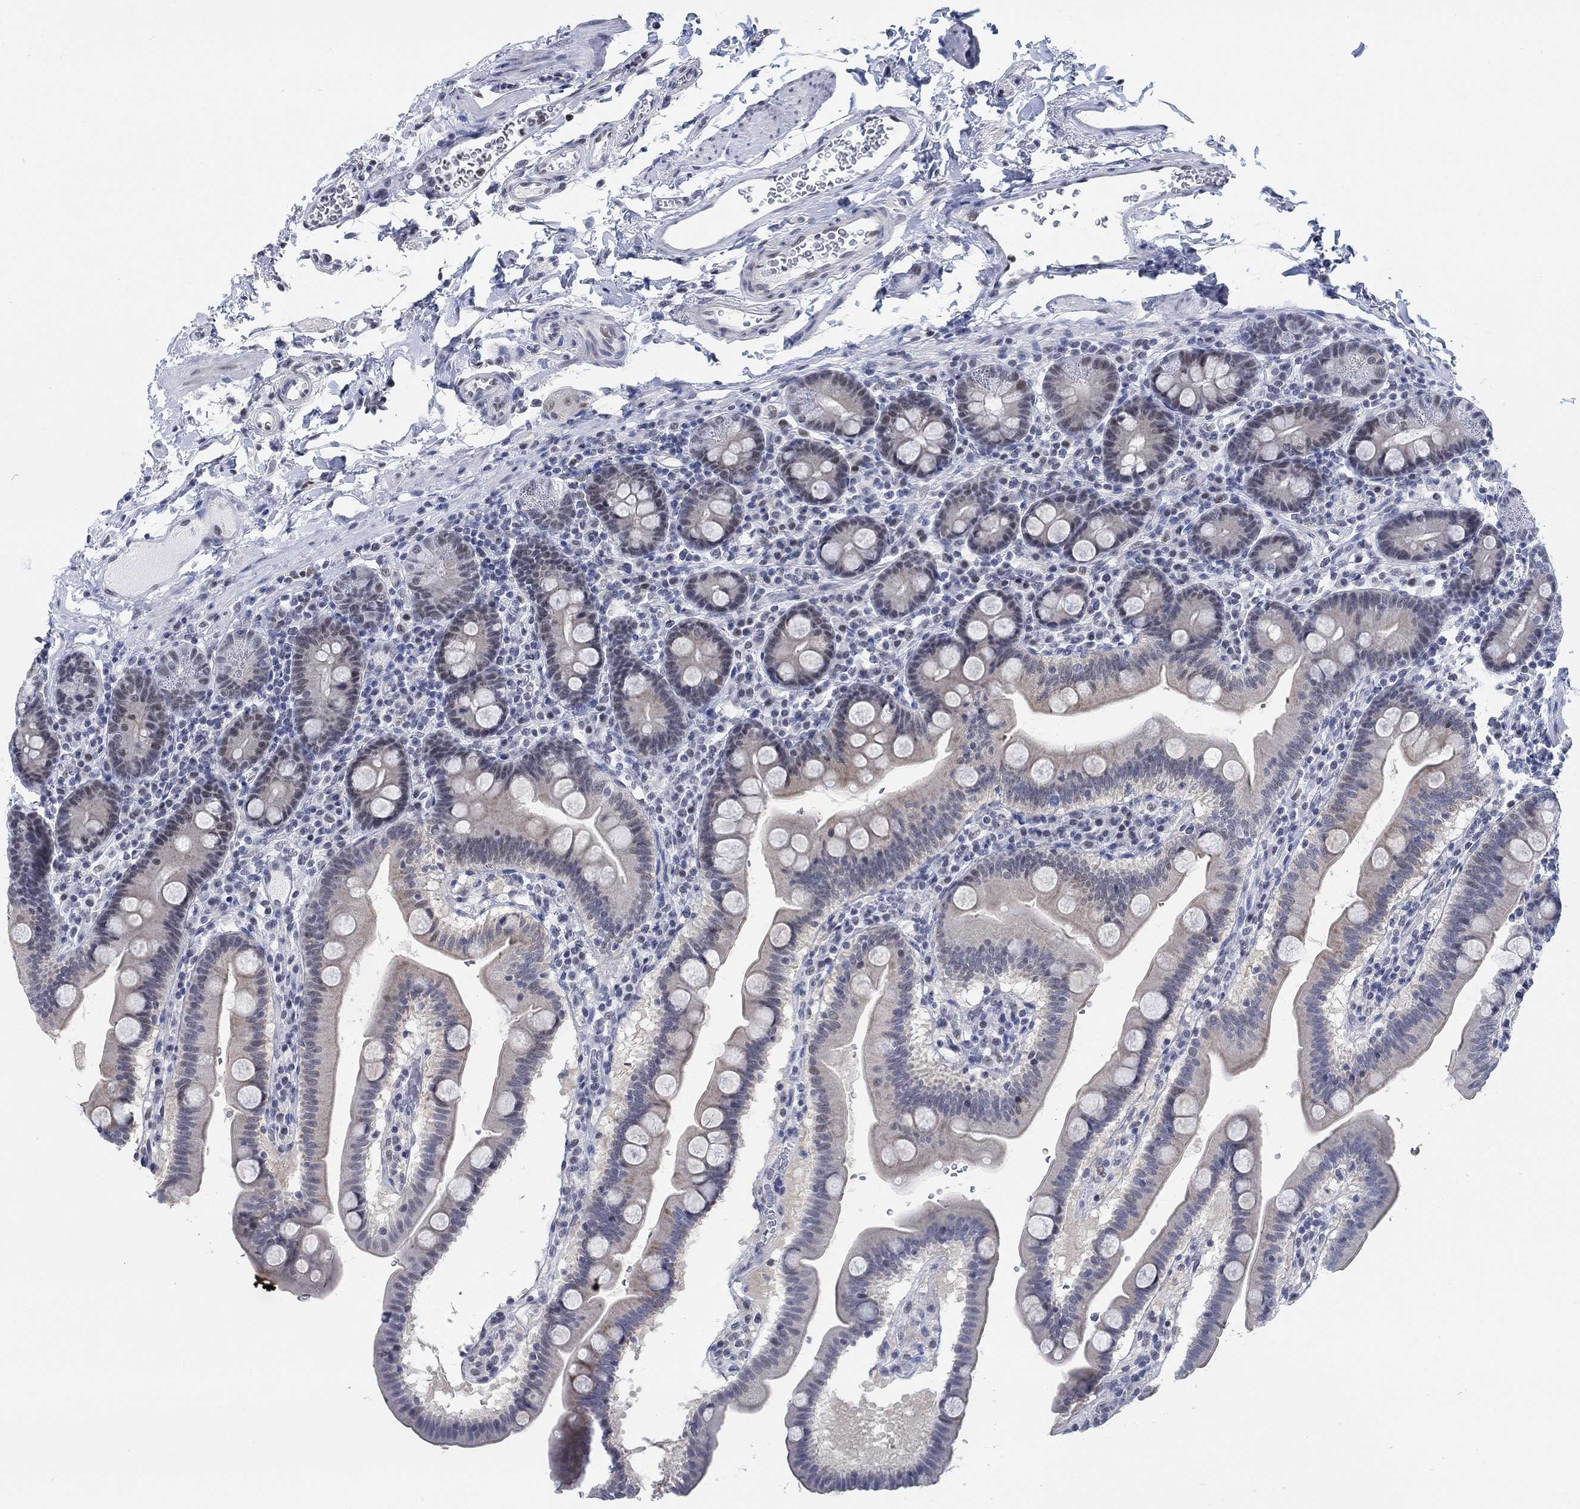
{"staining": {"intensity": "negative", "quantity": "none", "location": "none"}, "tissue": "duodenum", "cell_type": "Glandular cells", "image_type": "normal", "snomed": [{"axis": "morphology", "description": "Normal tissue, NOS"}, {"axis": "topography", "description": "Duodenum"}], "caption": "This is a photomicrograph of IHC staining of normal duodenum, which shows no expression in glandular cells. (DAB (3,3'-diaminobenzidine) immunohistochemistry (IHC) visualized using brightfield microscopy, high magnification).", "gene": "KCNH8", "patient": {"sex": "male", "age": 59}}